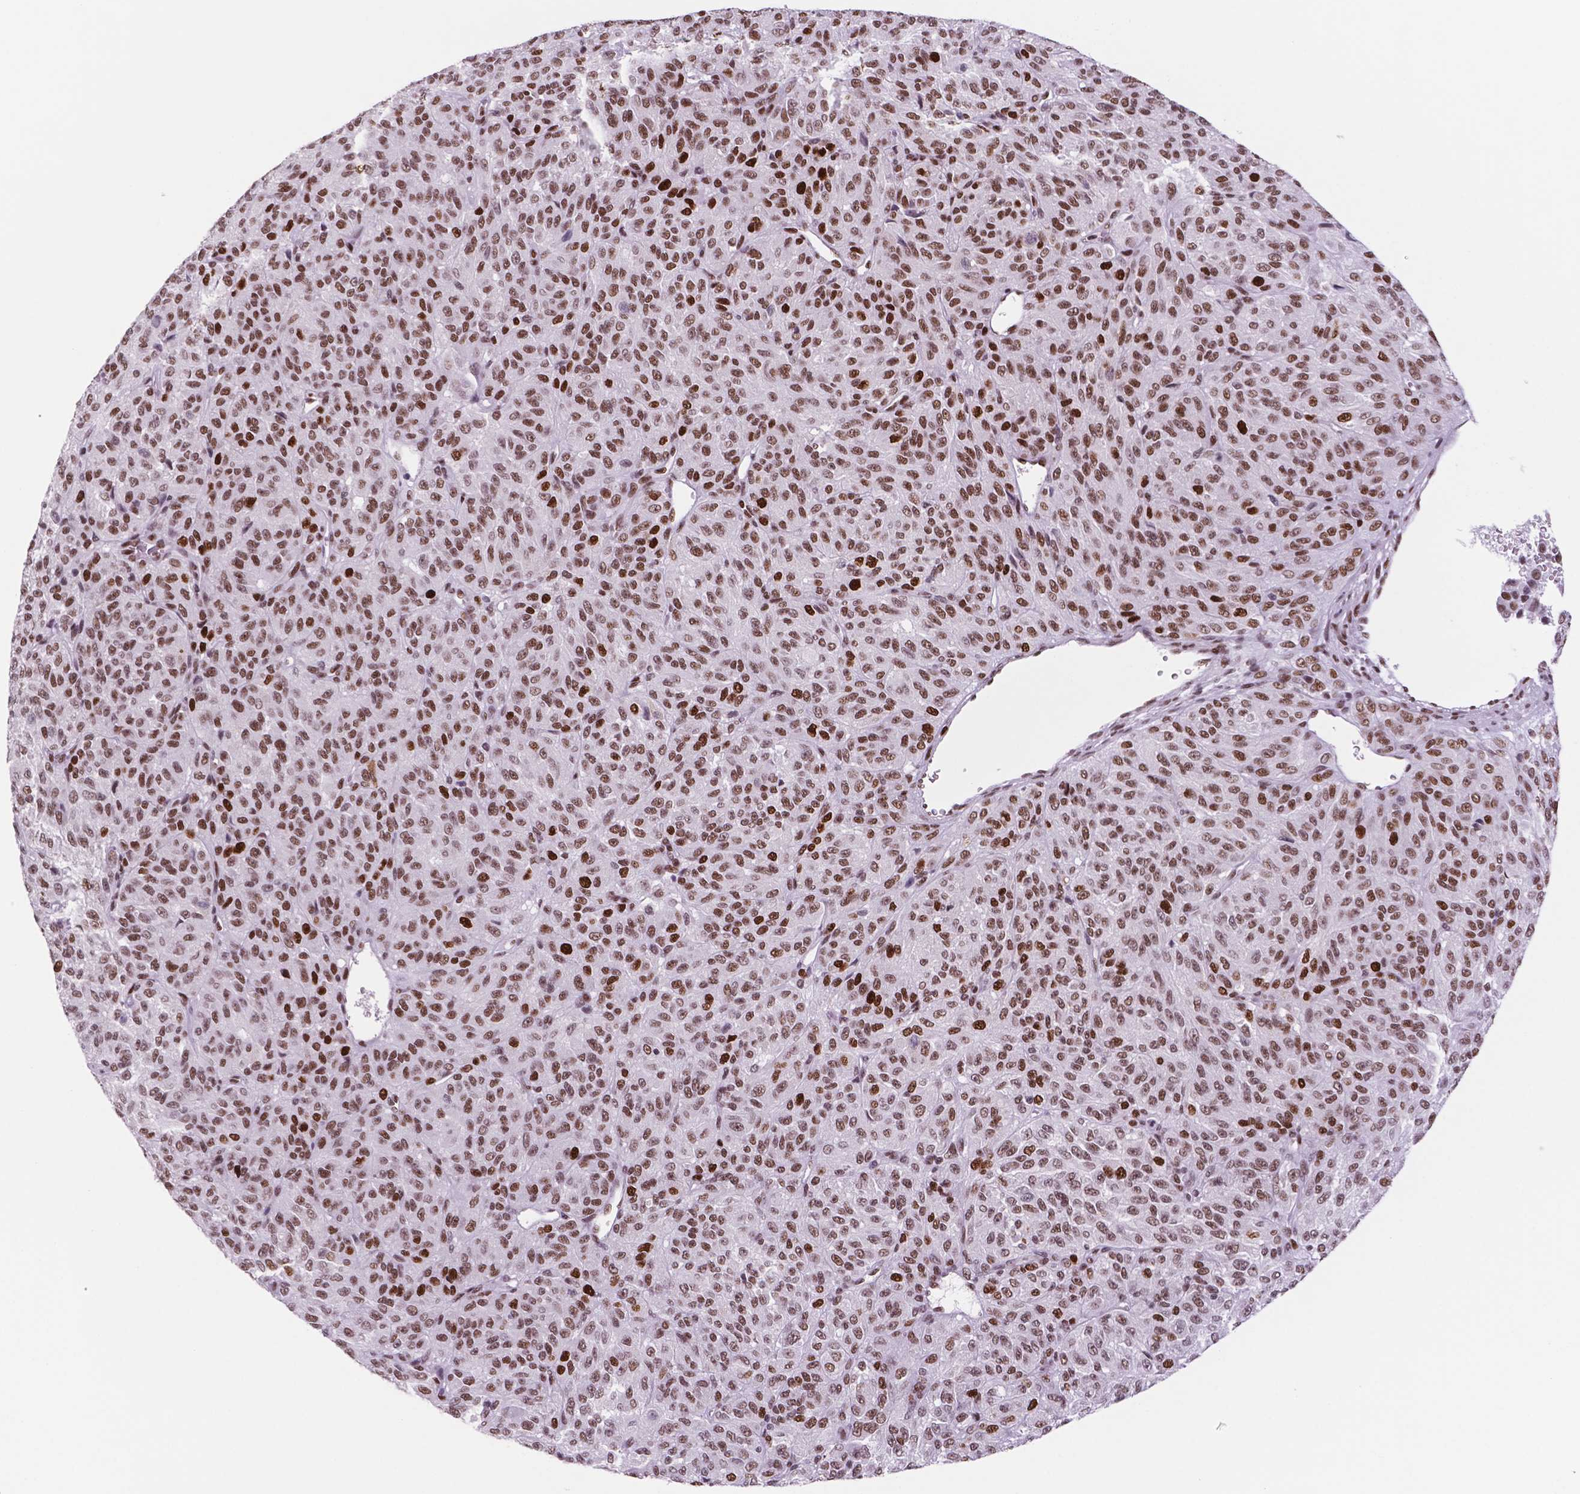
{"staining": {"intensity": "moderate", "quantity": ">75%", "location": "nuclear"}, "tissue": "melanoma", "cell_type": "Tumor cells", "image_type": "cancer", "snomed": [{"axis": "morphology", "description": "Malignant melanoma, Metastatic site"}, {"axis": "topography", "description": "Brain"}], "caption": "This micrograph exhibits IHC staining of human melanoma, with medium moderate nuclear expression in approximately >75% of tumor cells.", "gene": "MSH6", "patient": {"sex": "female", "age": 56}}